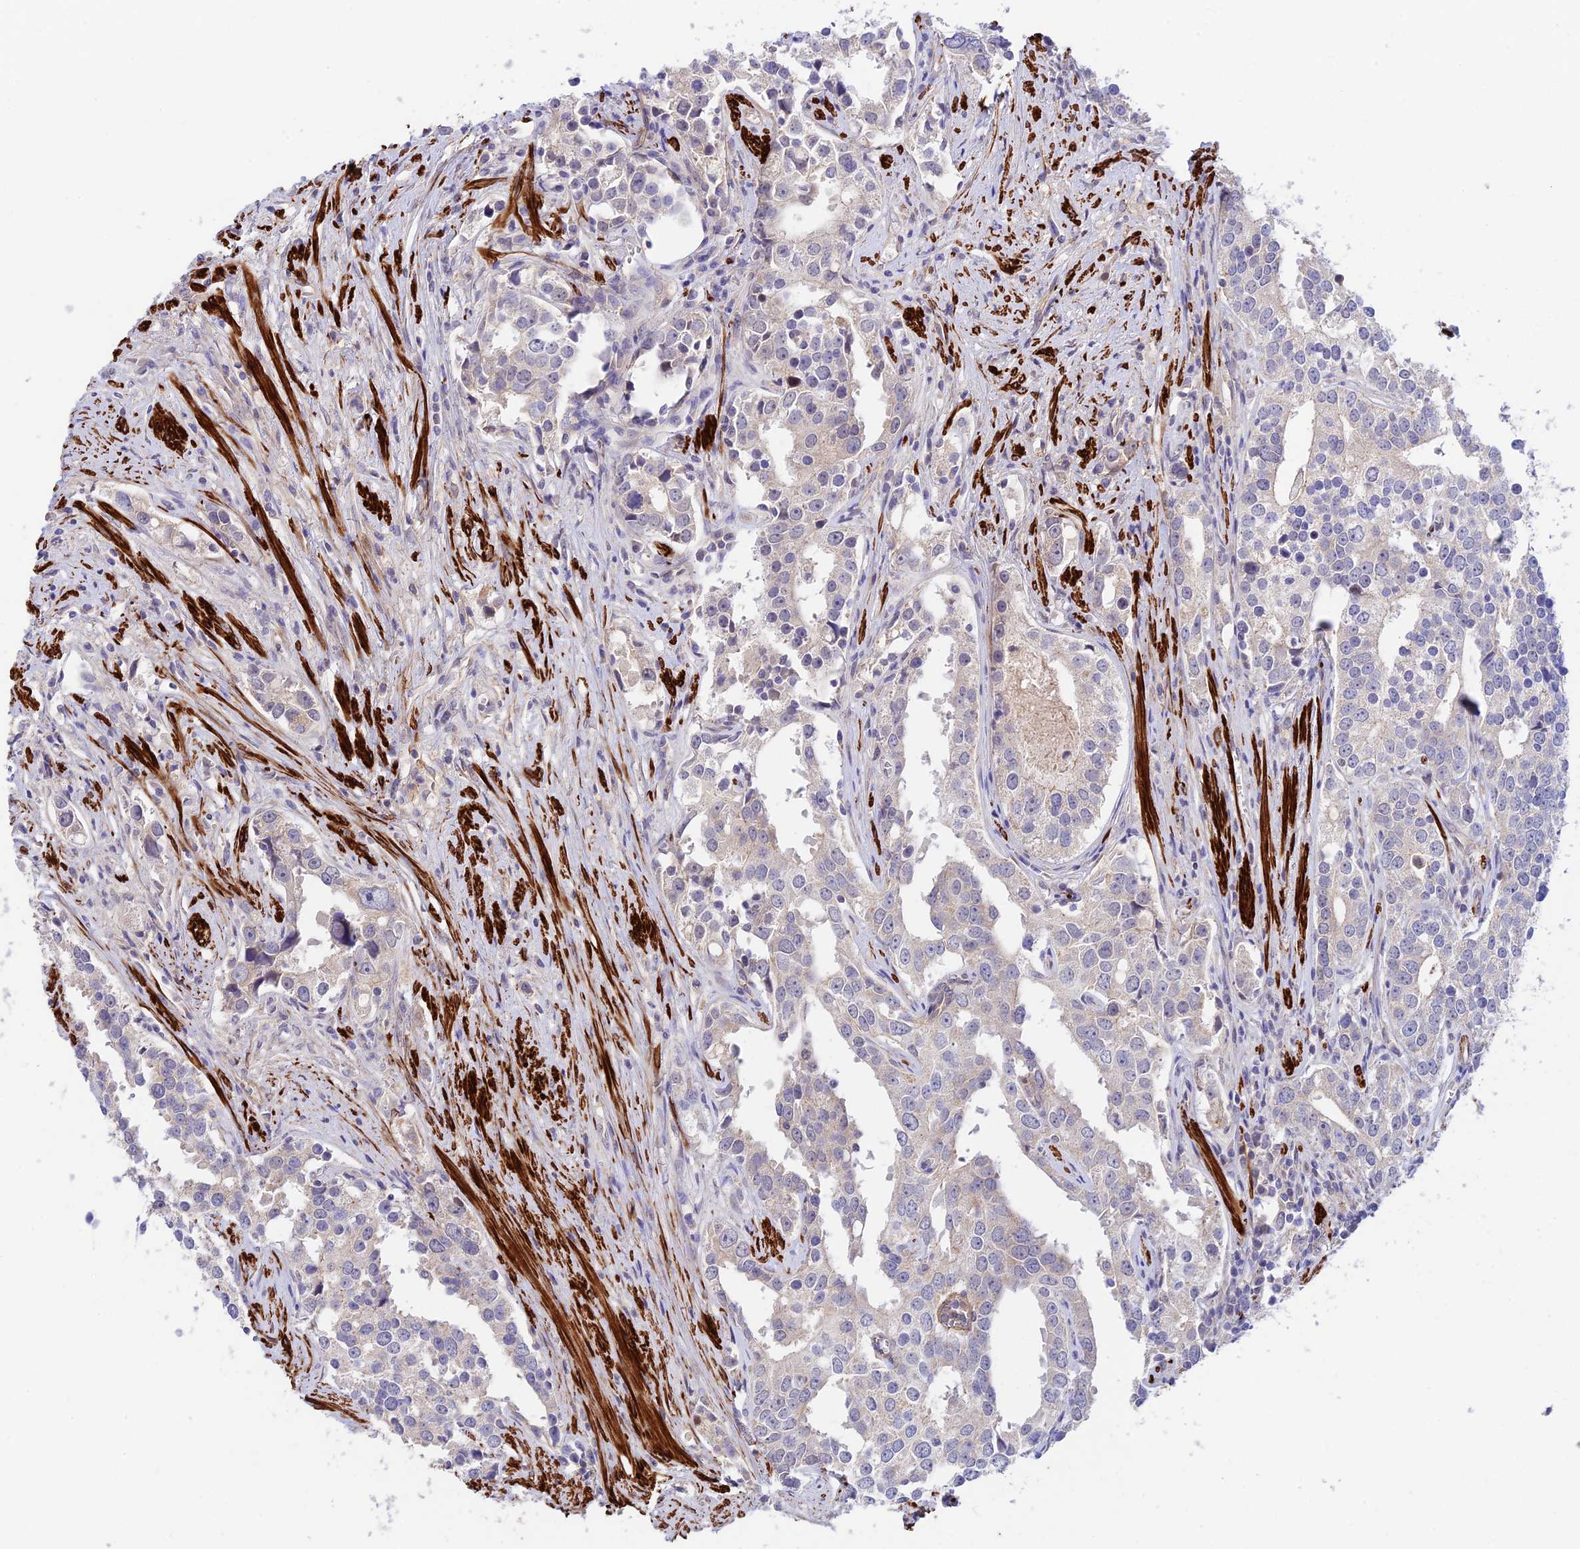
{"staining": {"intensity": "negative", "quantity": "none", "location": "none"}, "tissue": "prostate cancer", "cell_type": "Tumor cells", "image_type": "cancer", "snomed": [{"axis": "morphology", "description": "Adenocarcinoma, High grade"}, {"axis": "topography", "description": "Prostate"}], "caption": "An IHC photomicrograph of prostate high-grade adenocarcinoma is shown. There is no staining in tumor cells of prostate high-grade adenocarcinoma. (DAB (3,3'-diaminobenzidine) IHC, high magnification).", "gene": "ANKRD50", "patient": {"sex": "male", "age": 71}}